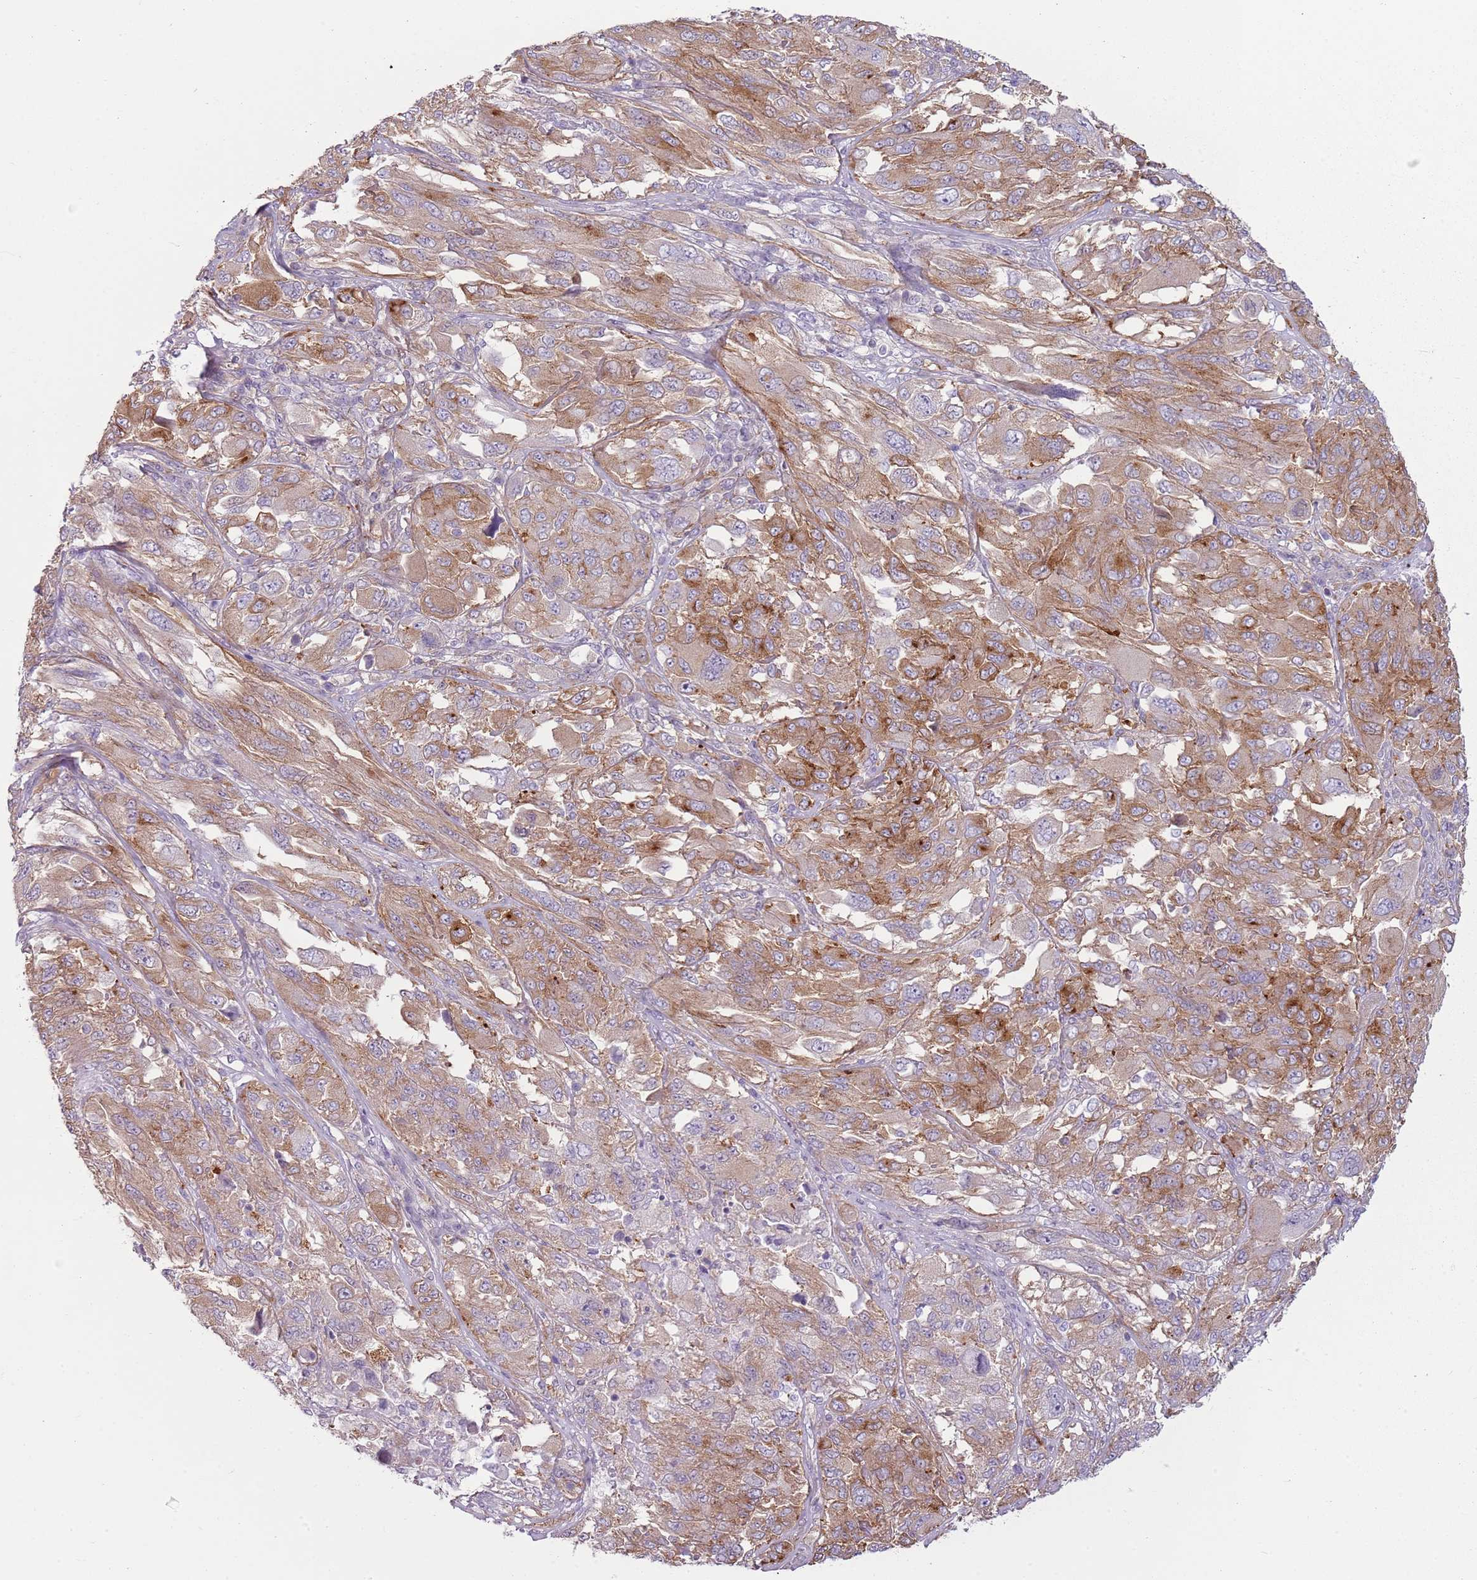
{"staining": {"intensity": "moderate", "quantity": ">75%", "location": "cytoplasmic/membranous"}, "tissue": "melanoma", "cell_type": "Tumor cells", "image_type": "cancer", "snomed": [{"axis": "morphology", "description": "Malignant melanoma, NOS"}, {"axis": "topography", "description": "Skin"}], "caption": "Protein staining displays moderate cytoplasmic/membranous positivity in about >75% of tumor cells in malignant melanoma.", "gene": "SNX1", "patient": {"sex": "female", "age": 91}}